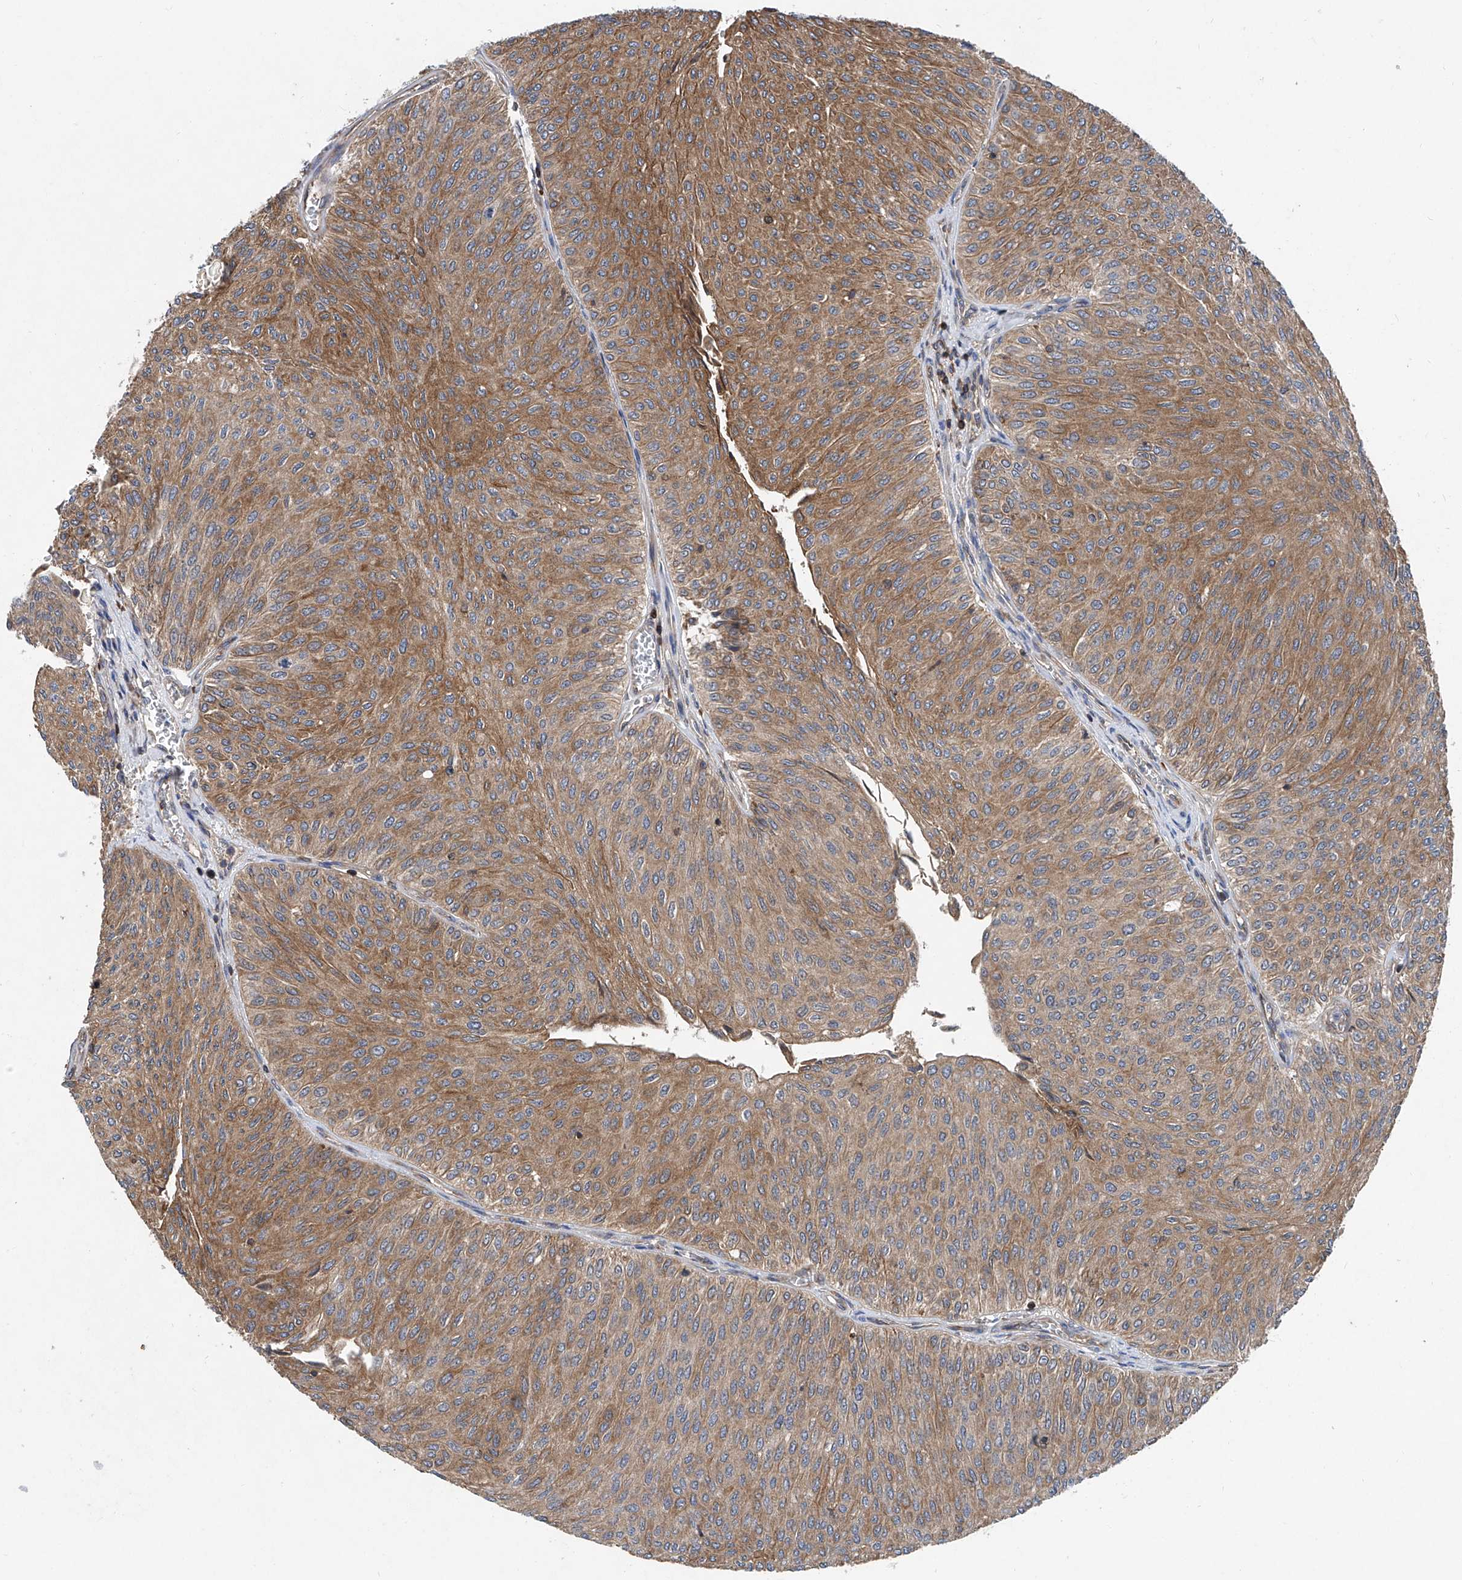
{"staining": {"intensity": "moderate", "quantity": ">75%", "location": "cytoplasmic/membranous"}, "tissue": "urothelial cancer", "cell_type": "Tumor cells", "image_type": "cancer", "snomed": [{"axis": "morphology", "description": "Urothelial carcinoma, Low grade"}, {"axis": "topography", "description": "Urinary bladder"}], "caption": "There is medium levels of moderate cytoplasmic/membranous positivity in tumor cells of urothelial carcinoma (low-grade), as demonstrated by immunohistochemical staining (brown color).", "gene": "TRIM38", "patient": {"sex": "male", "age": 78}}